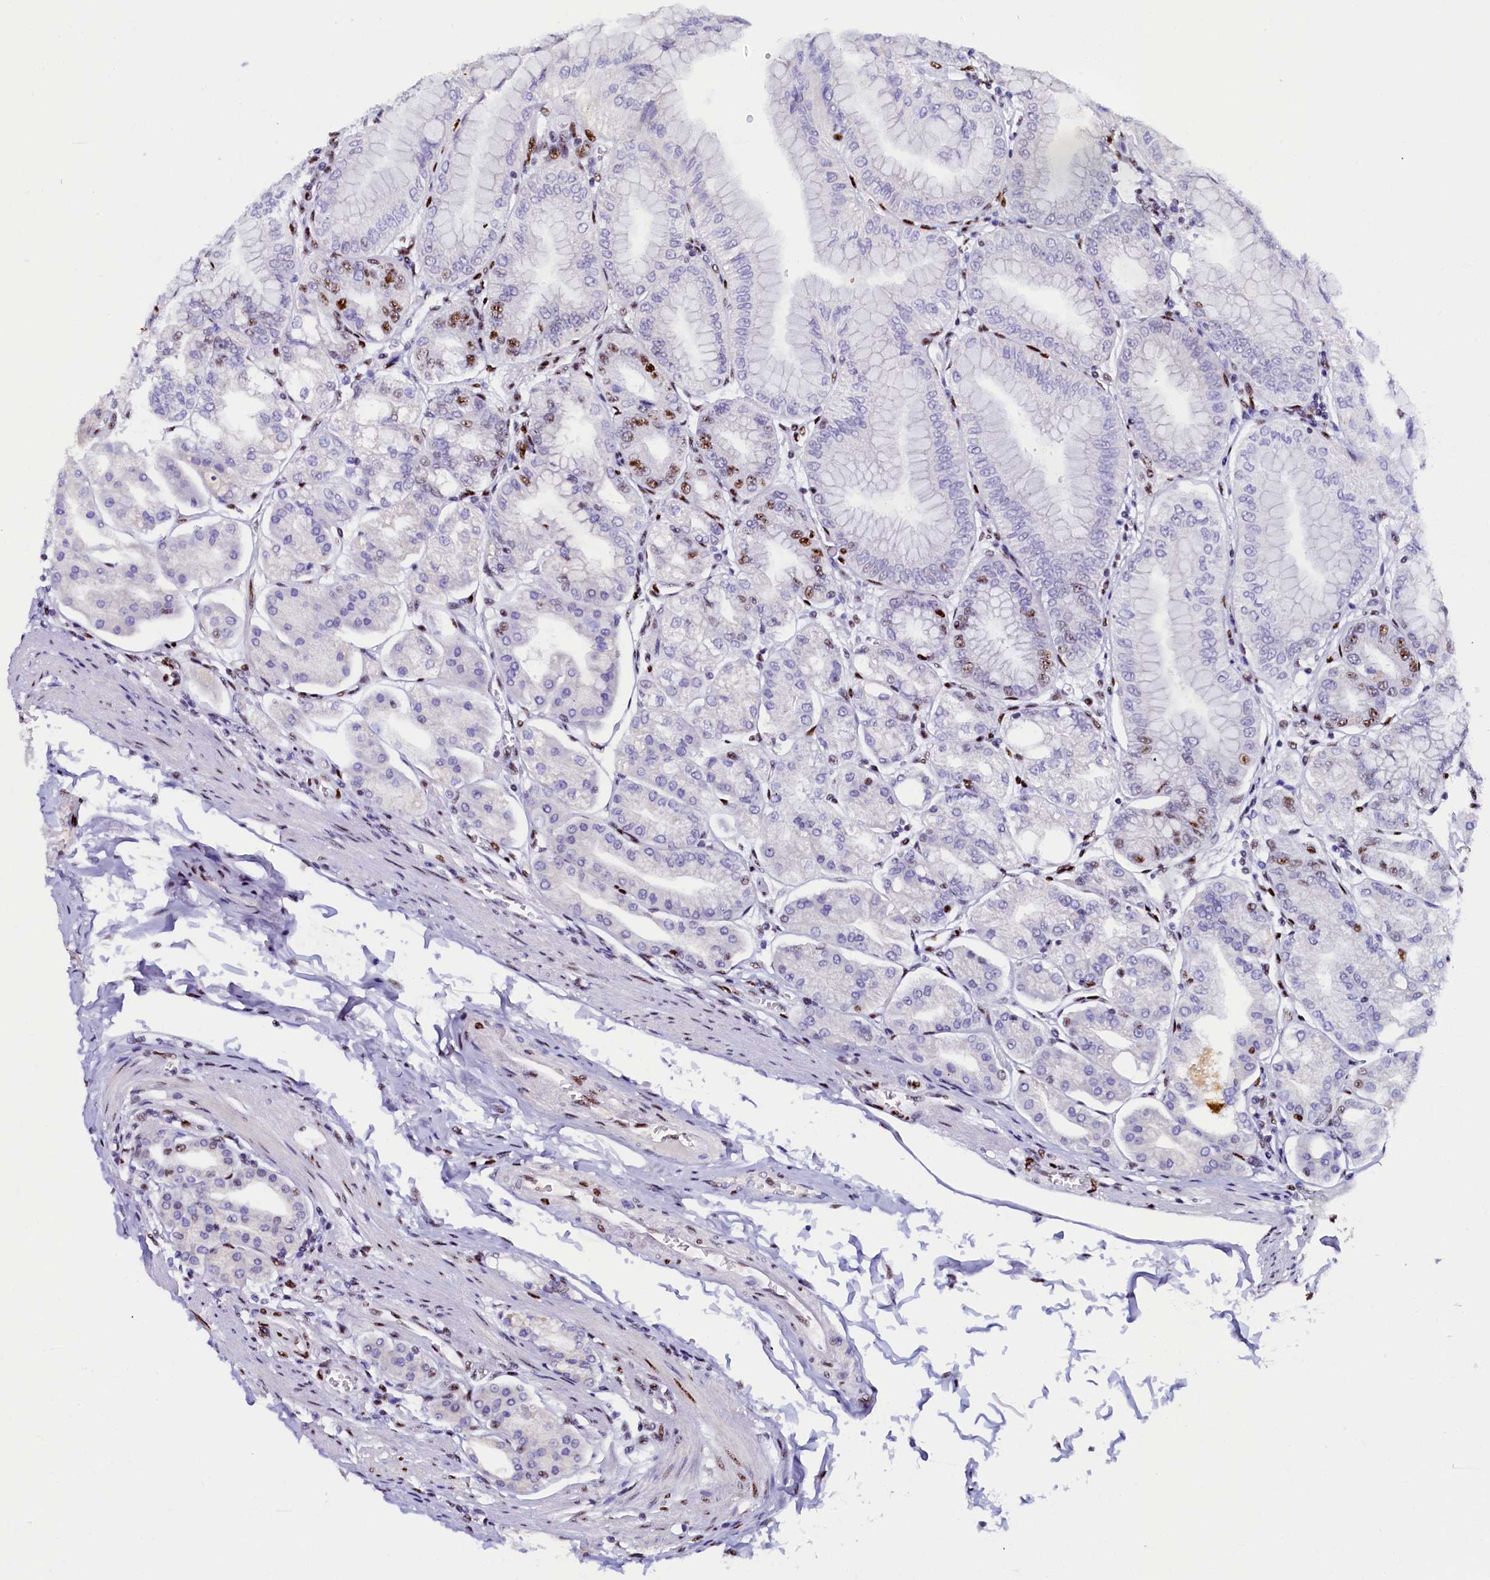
{"staining": {"intensity": "strong", "quantity": "25%-75%", "location": "nuclear"}, "tissue": "stomach", "cell_type": "Glandular cells", "image_type": "normal", "snomed": [{"axis": "morphology", "description": "Normal tissue, NOS"}, {"axis": "topography", "description": "Stomach, lower"}], "caption": "Immunohistochemical staining of normal human stomach displays strong nuclear protein expression in approximately 25%-75% of glandular cells.", "gene": "SRRM2", "patient": {"sex": "male", "age": 71}}